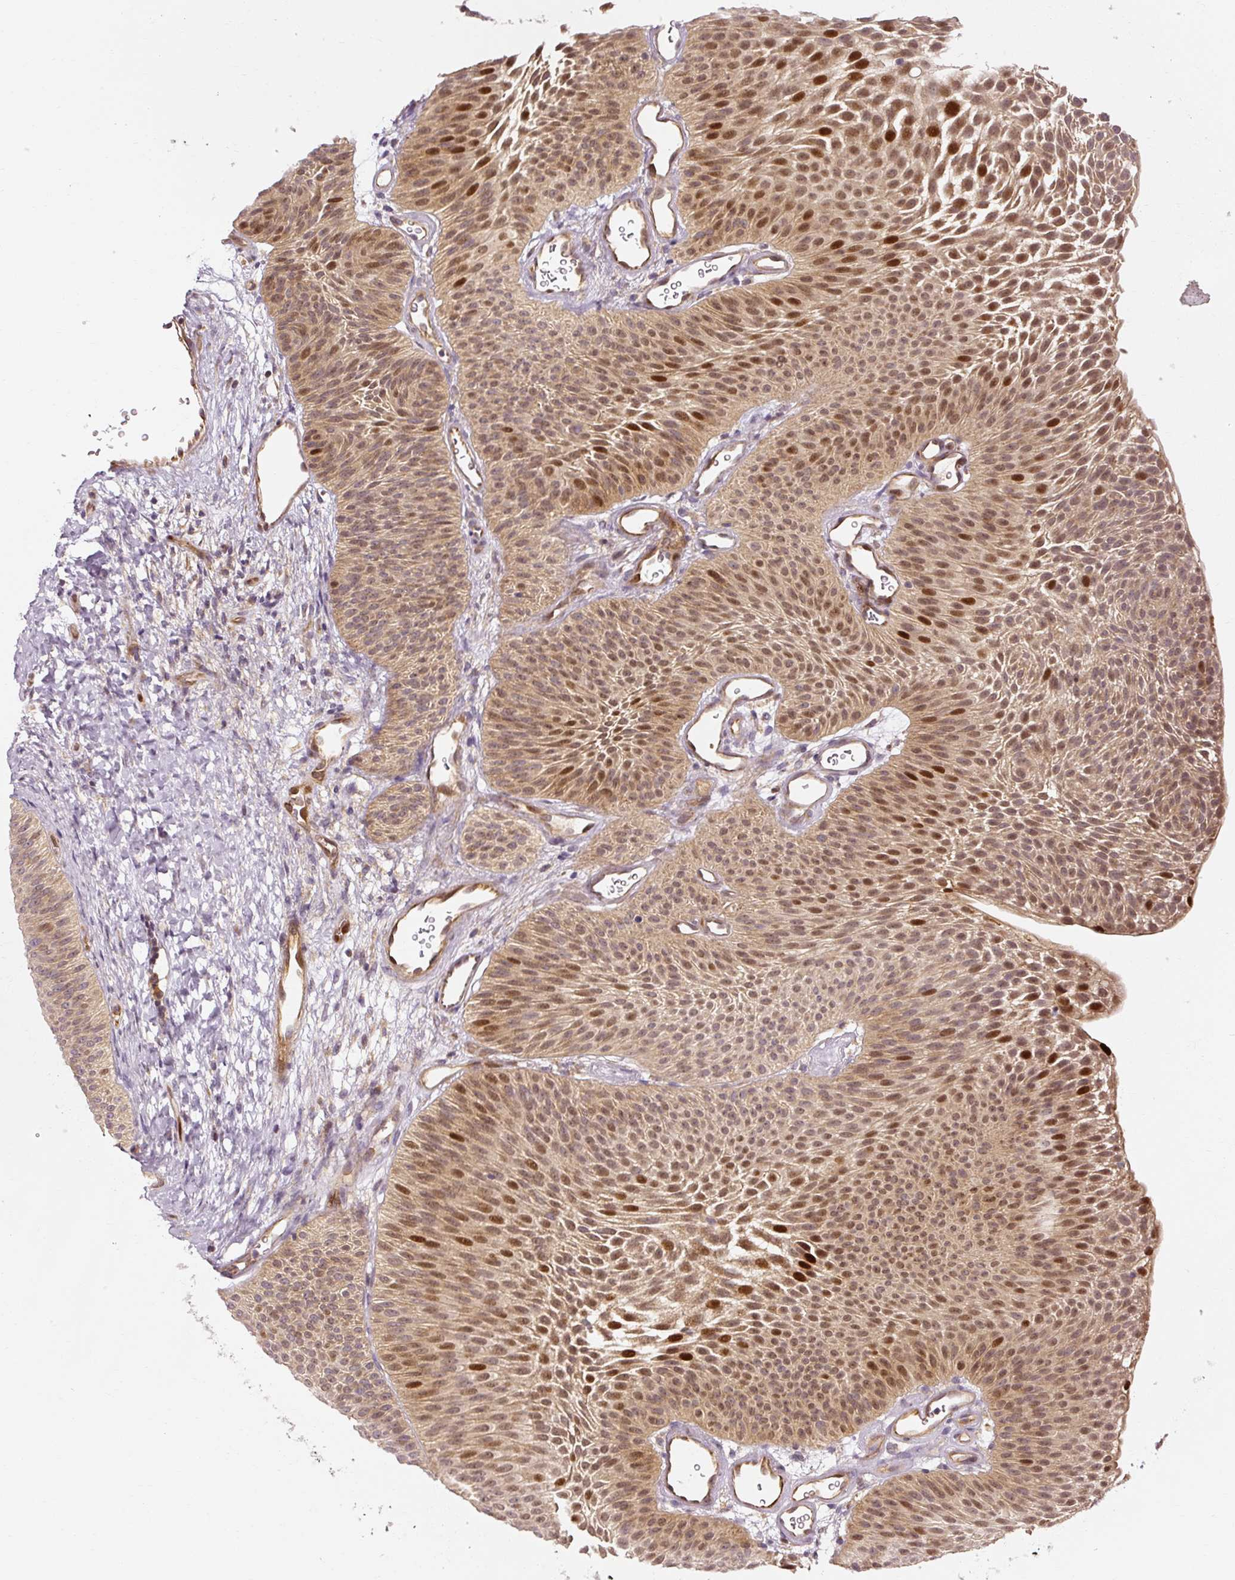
{"staining": {"intensity": "moderate", "quantity": ">75%", "location": "nuclear"}, "tissue": "urothelial cancer", "cell_type": "Tumor cells", "image_type": "cancer", "snomed": [{"axis": "morphology", "description": "Urothelial carcinoma, Low grade"}, {"axis": "topography", "description": "Urinary bladder"}], "caption": "Approximately >75% of tumor cells in urothelial cancer demonstrate moderate nuclear protein positivity as visualized by brown immunohistochemical staining.", "gene": "NAPA", "patient": {"sex": "female", "age": 60}}